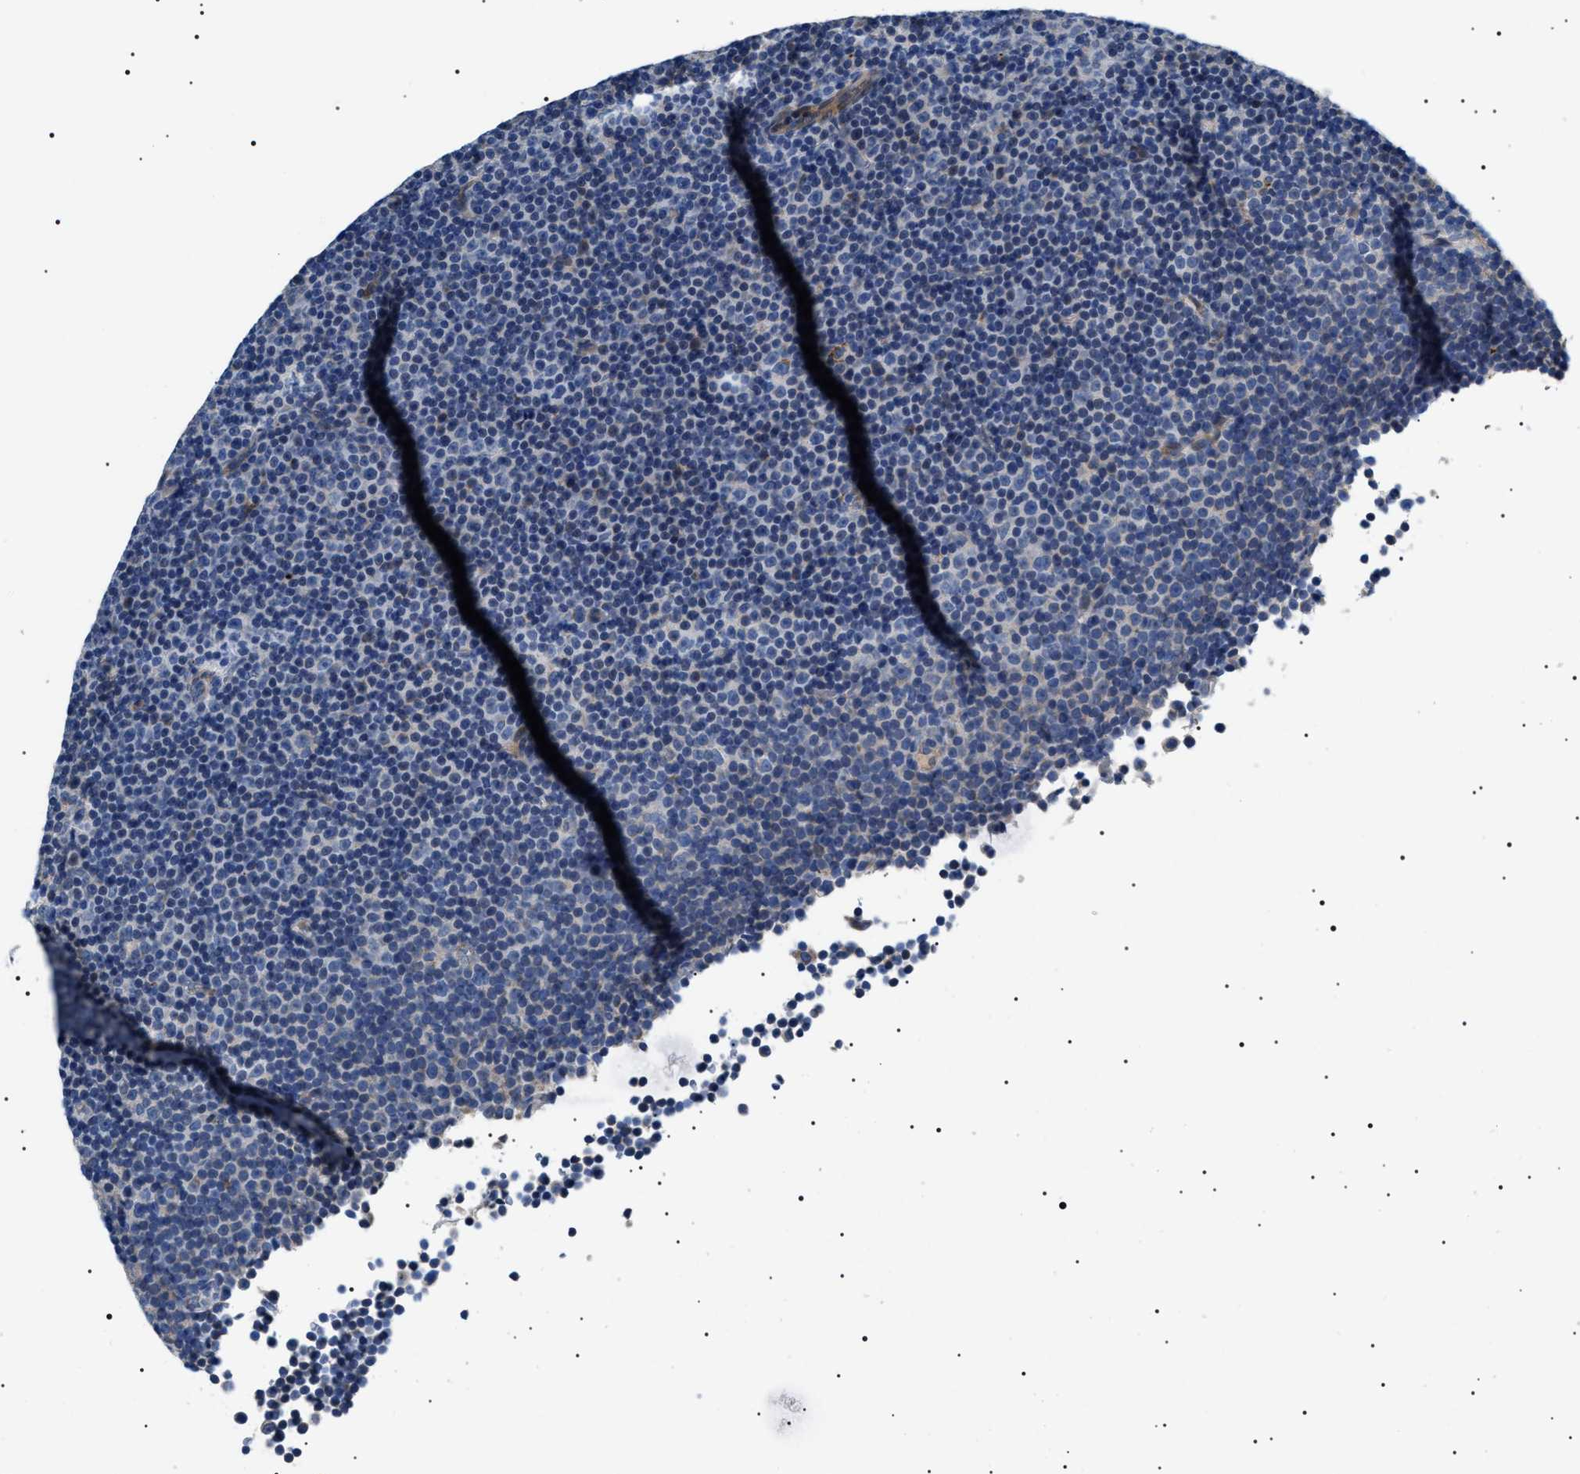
{"staining": {"intensity": "negative", "quantity": "none", "location": "none"}, "tissue": "lymphoma", "cell_type": "Tumor cells", "image_type": "cancer", "snomed": [{"axis": "morphology", "description": "Malignant lymphoma, non-Hodgkin's type, Low grade"}, {"axis": "topography", "description": "Lymph node"}], "caption": "Immunohistochemistry (IHC) of low-grade malignant lymphoma, non-Hodgkin's type reveals no positivity in tumor cells.", "gene": "TMEM222", "patient": {"sex": "female", "age": 67}}